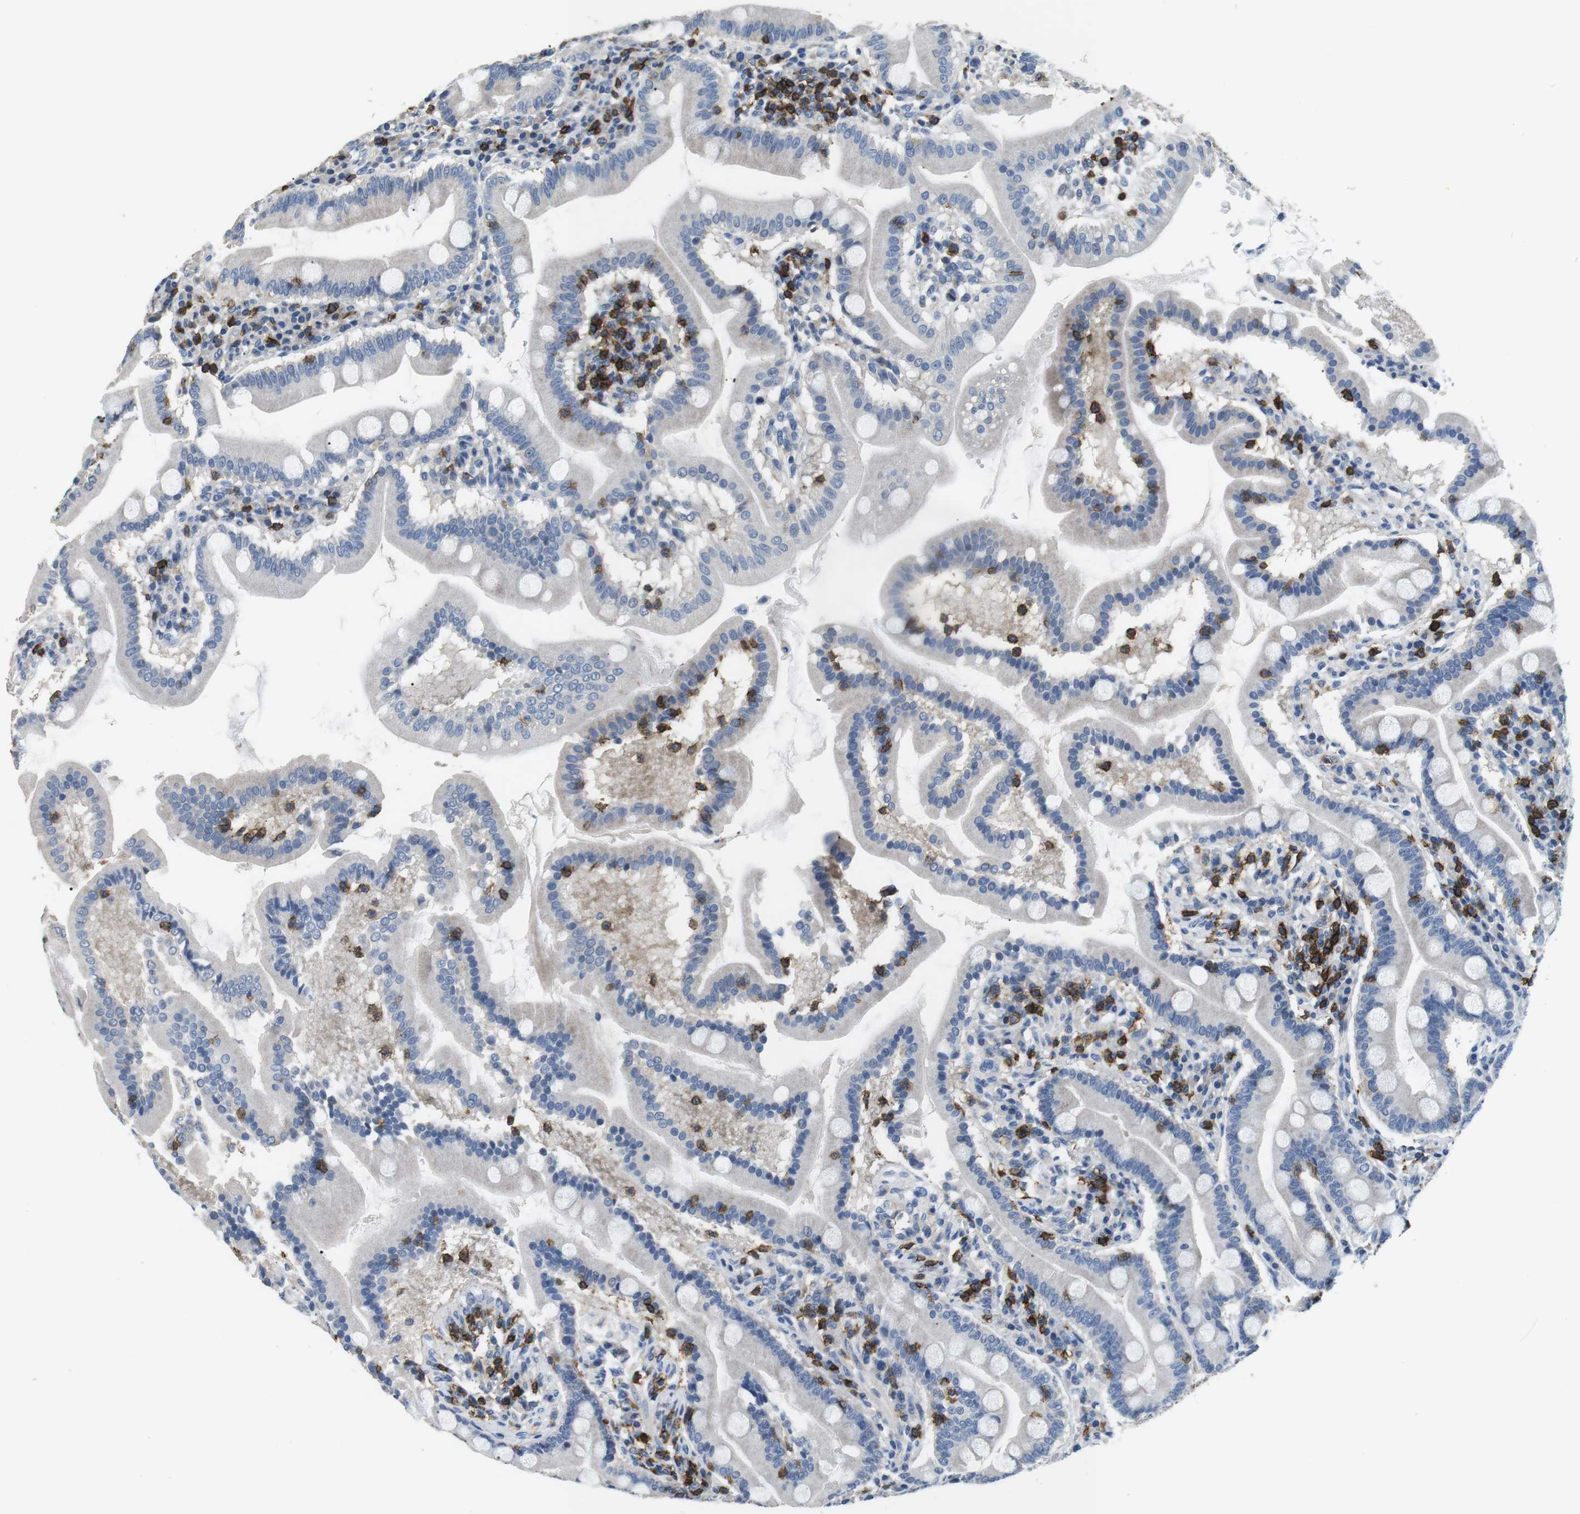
{"staining": {"intensity": "negative", "quantity": "none", "location": "none"}, "tissue": "duodenum", "cell_type": "Glandular cells", "image_type": "normal", "snomed": [{"axis": "morphology", "description": "Normal tissue, NOS"}, {"axis": "topography", "description": "Duodenum"}], "caption": "The histopathology image exhibits no significant staining in glandular cells of duodenum.", "gene": "CD6", "patient": {"sex": "male", "age": 50}}